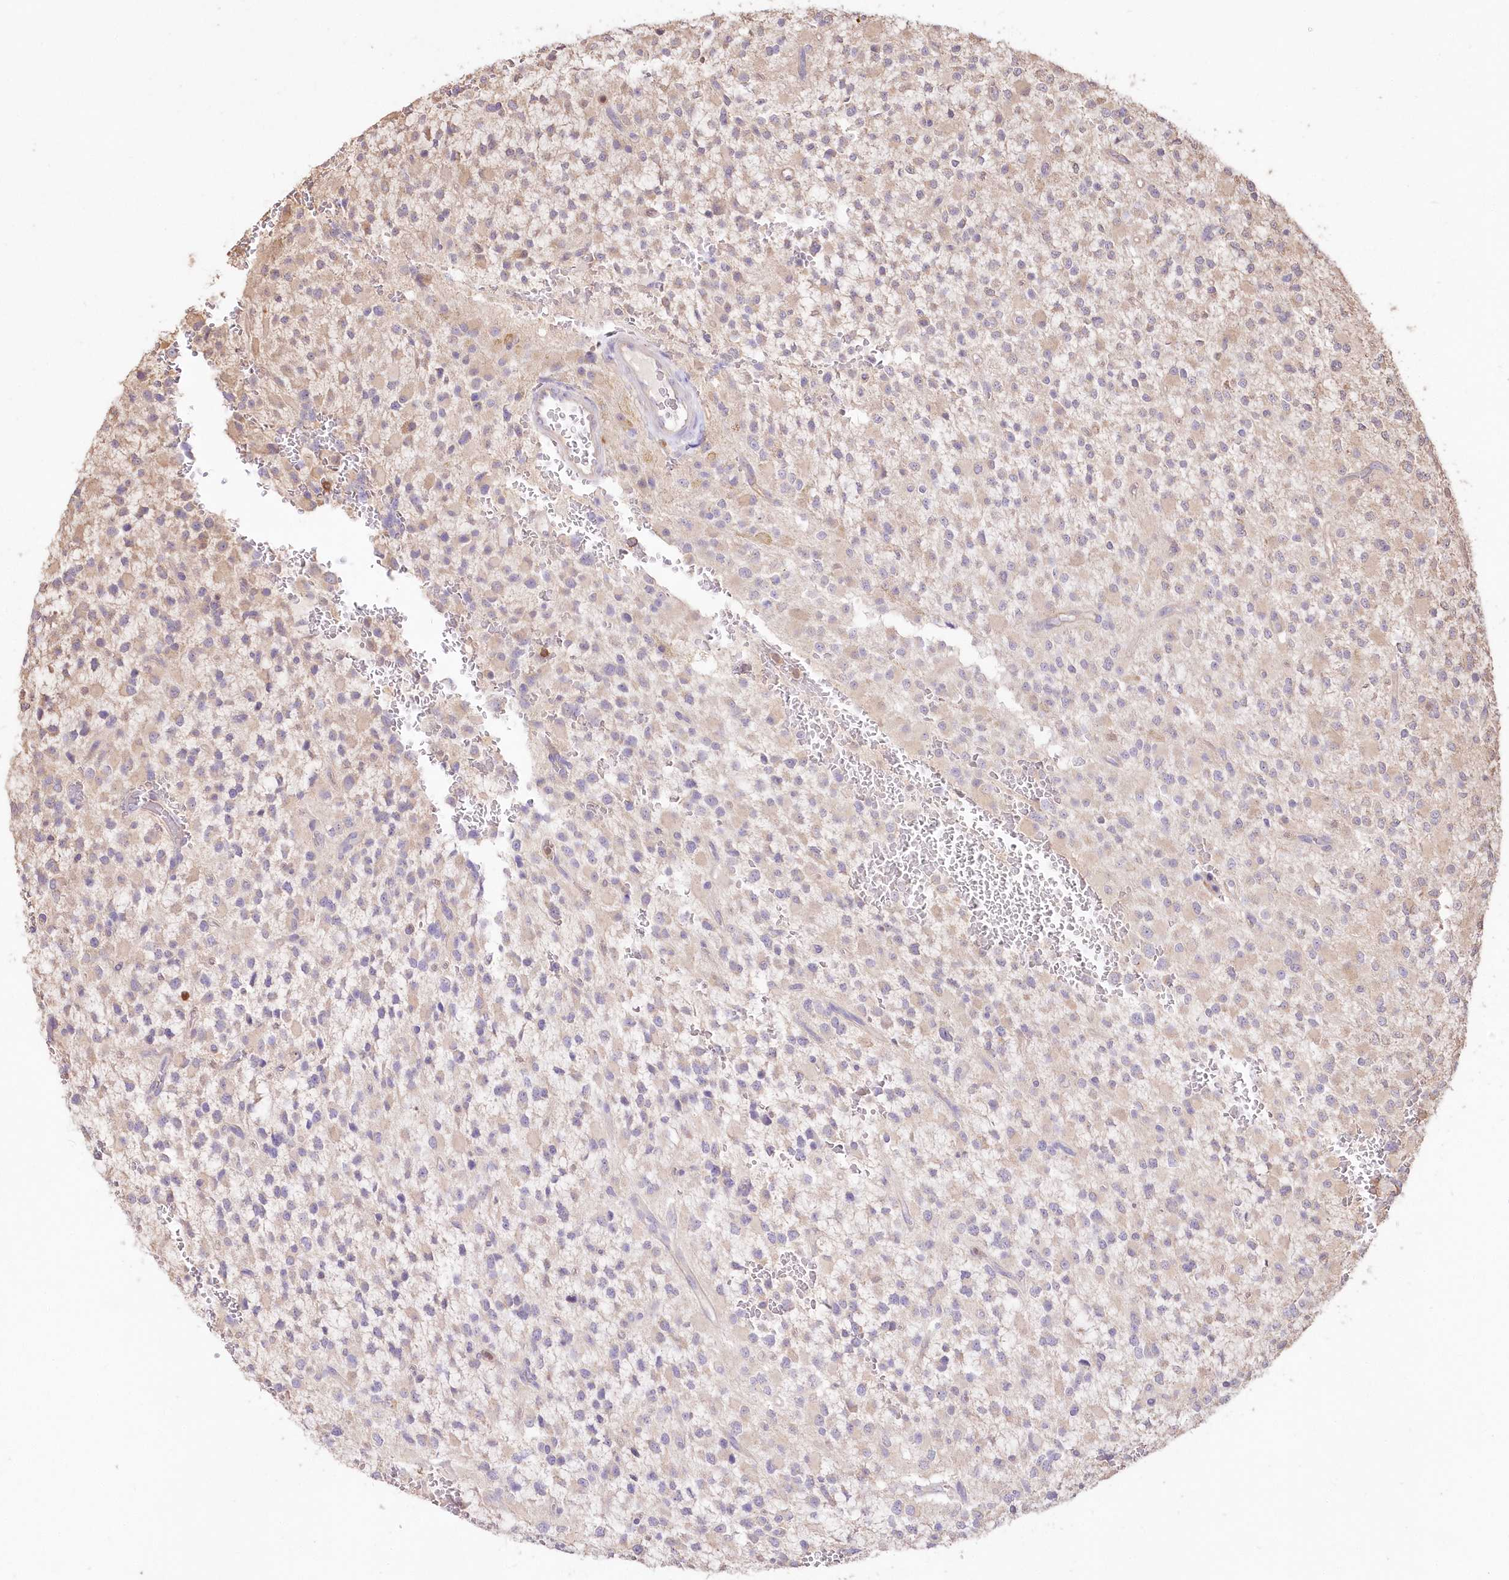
{"staining": {"intensity": "weak", "quantity": "<25%", "location": "cytoplasmic/membranous"}, "tissue": "glioma", "cell_type": "Tumor cells", "image_type": "cancer", "snomed": [{"axis": "morphology", "description": "Glioma, malignant, High grade"}, {"axis": "topography", "description": "Brain"}], "caption": "An immunohistochemistry photomicrograph of high-grade glioma (malignant) is shown. There is no staining in tumor cells of high-grade glioma (malignant). The staining was performed using DAB to visualize the protein expression in brown, while the nuclei were stained in blue with hematoxylin (Magnification: 20x).", "gene": "STK17B", "patient": {"sex": "male", "age": 34}}